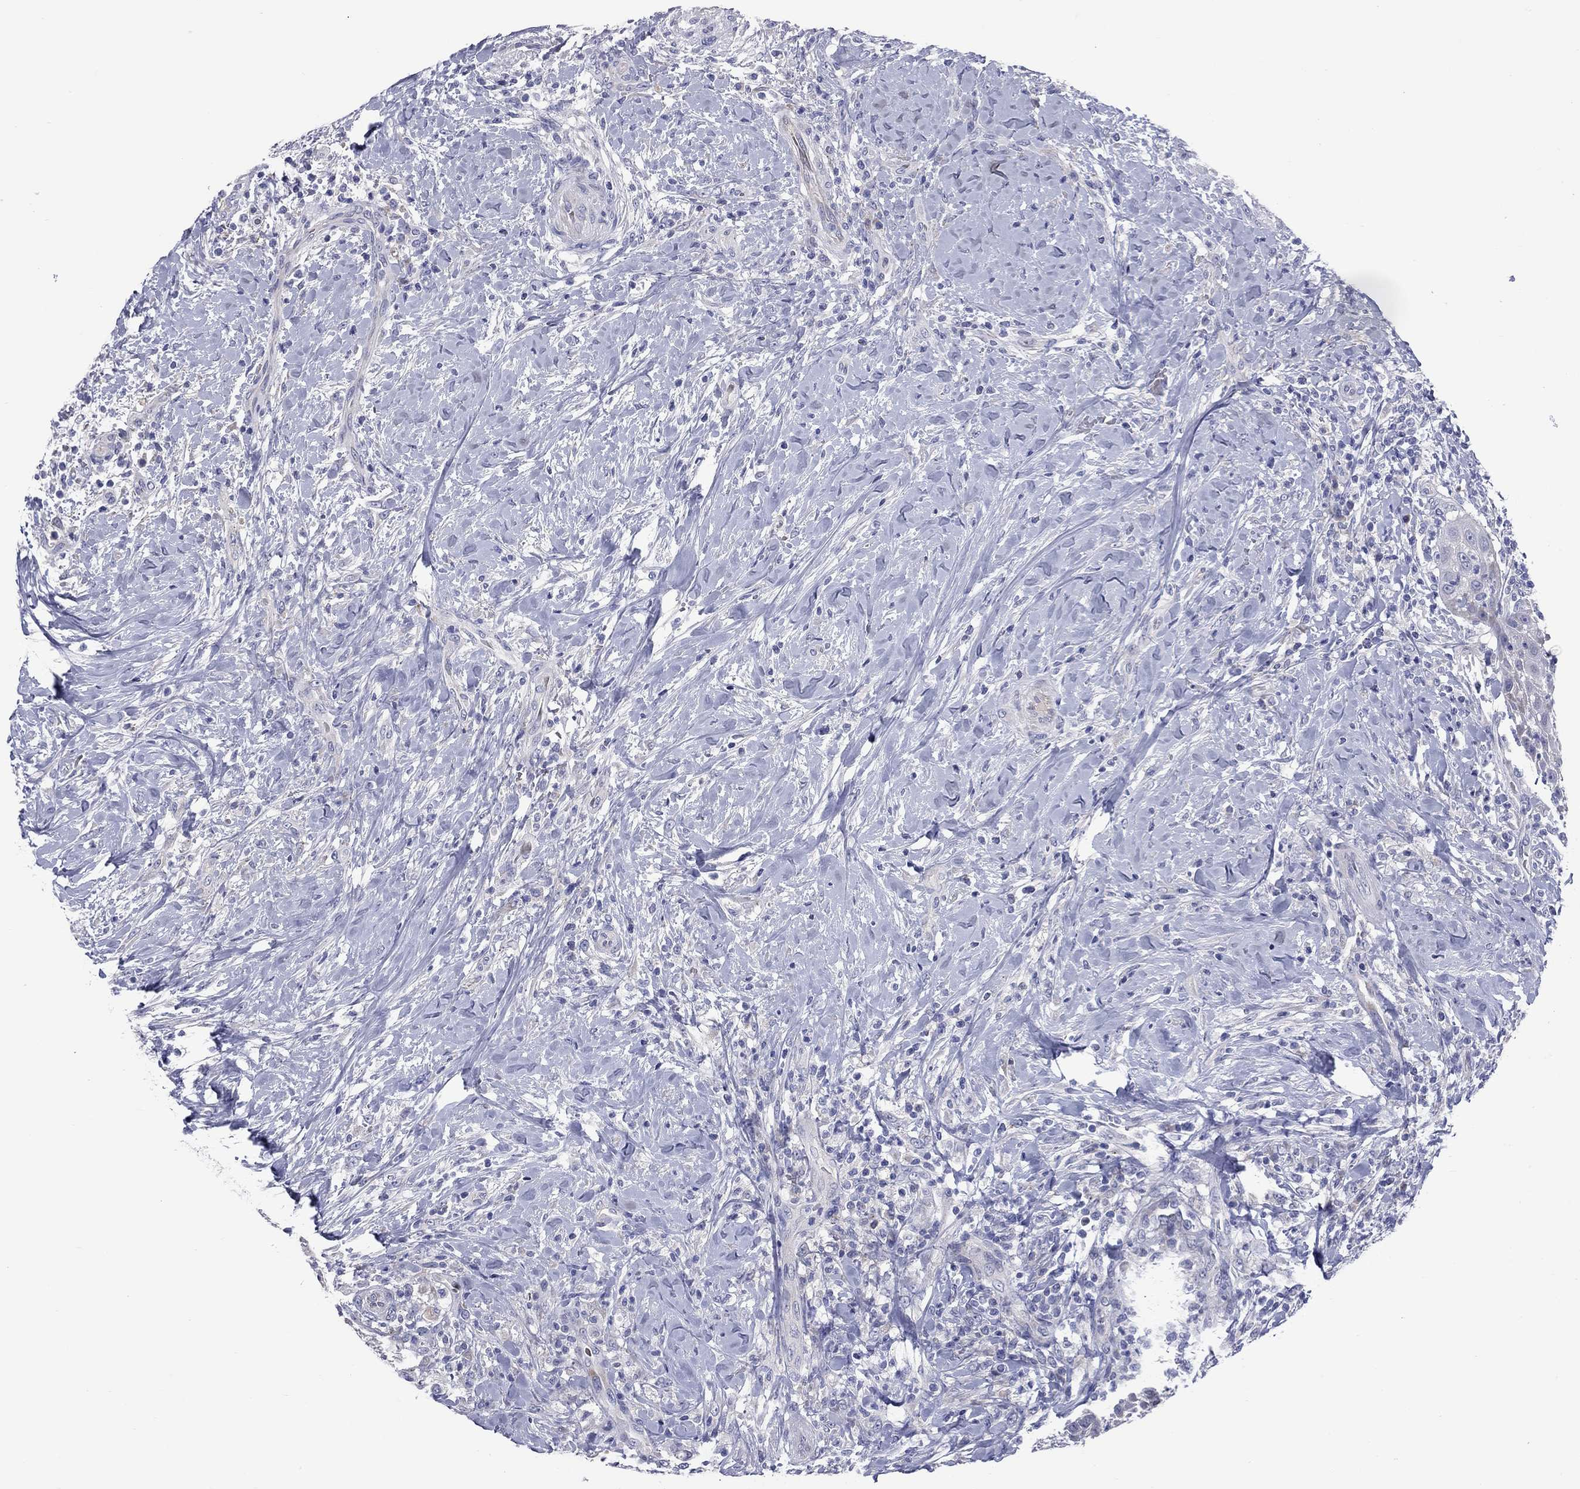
{"staining": {"intensity": "negative", "quantity": "none", "location": "none"}, "tissue": "head and neck cancer", "cell_type": "Tumor cells", "image_type": "cancer", "snomed": [{"axis": "morphology", "description": "Squamous cell carcinoma, NOS"}, {"axis": "topography", "description": "Head-Neck"}], "caption": "Squamous cell carcinoma (head and neck) stained for a protein using immunohistochemistry demonstrates no expression tumor cells.", "gene": "UNC119B", "patient": {"sex": "male", "age": 69}}